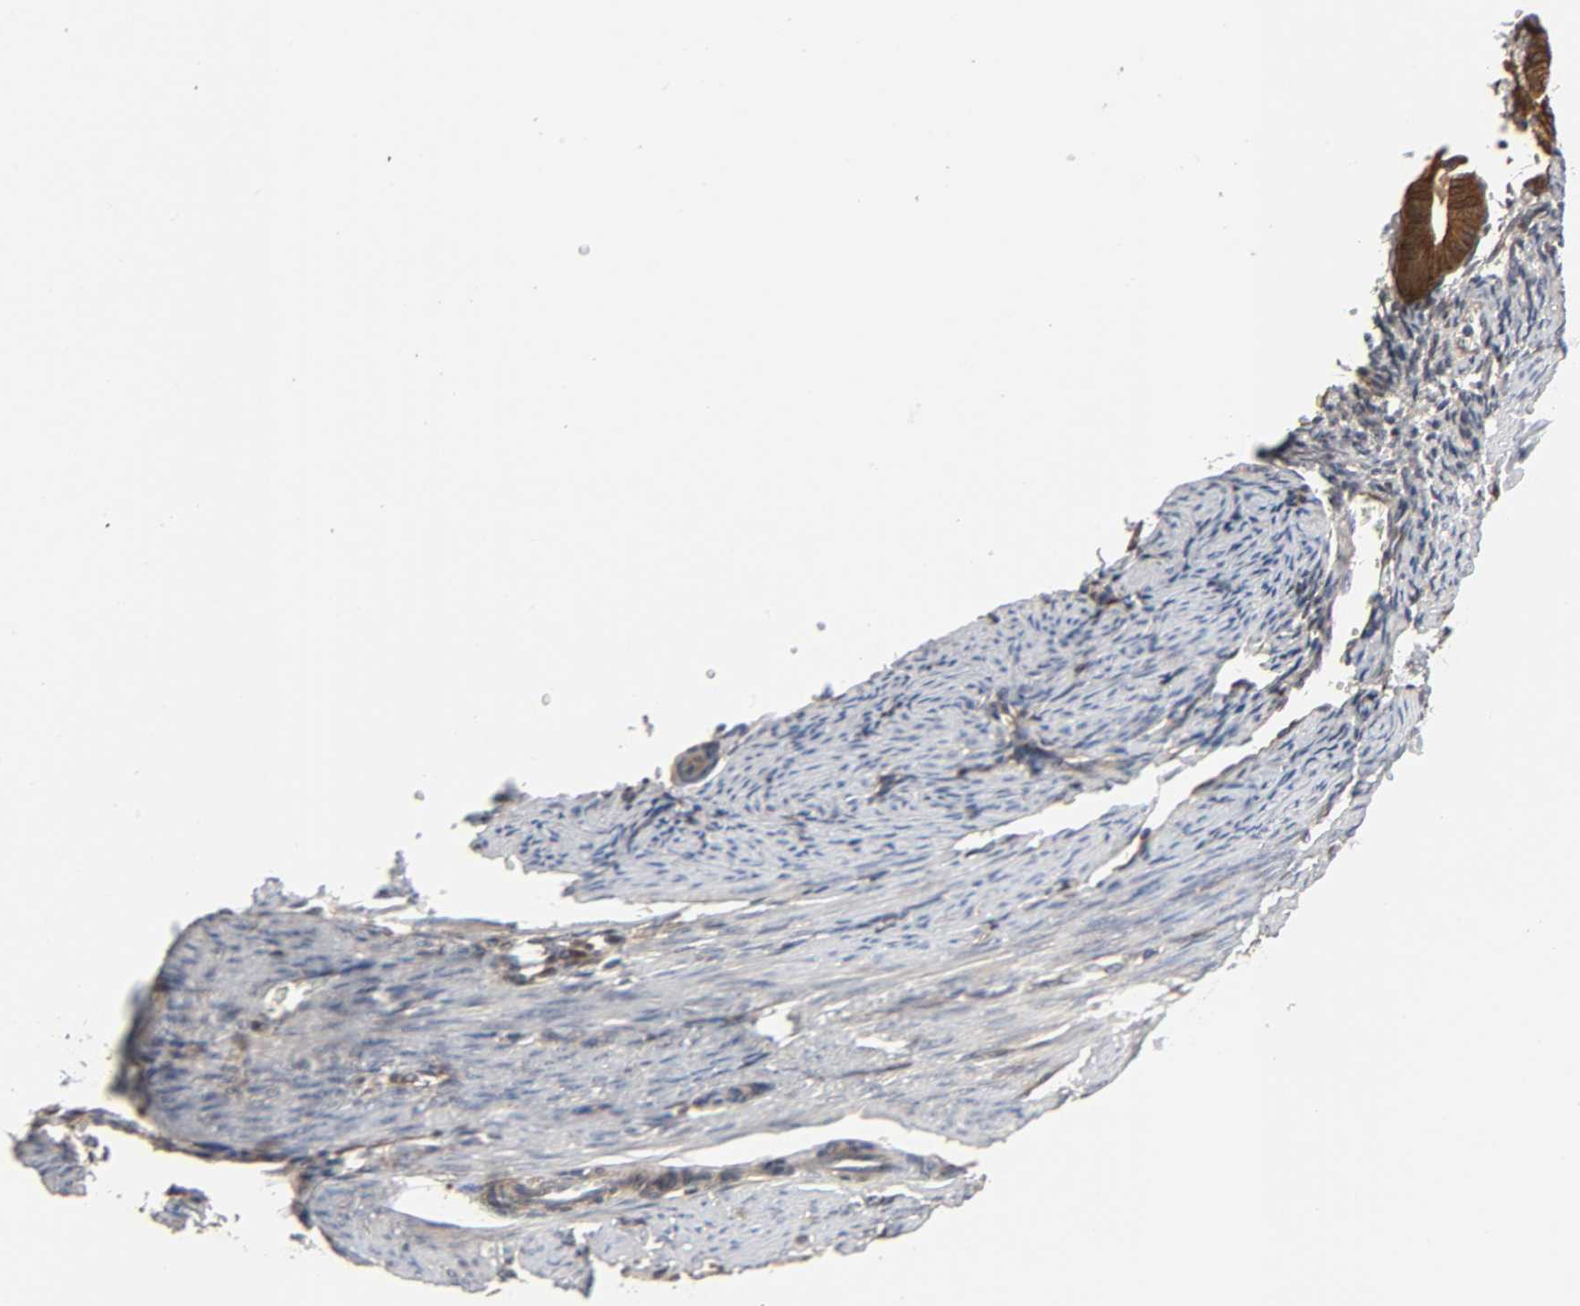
{"staining": {"intensity": "negative", "quantity": "none", "location": "none"}, "tissue": "endometrium", "cell_type": "Cells in endometrial stroma", "image_type": "normal", "snomed": [{"axis": "morphology", "description": "Normal tissue, NOS"}, {"axis": "topography", "description": "Endometrium"}], "caption": "This is an immunohistochemistry photomicrograph of normal human endometrium. There is no positivity in cells in endometrial stroma.", "gene": "NDRG2", "patient": {"sex": "female", "age": 61}}